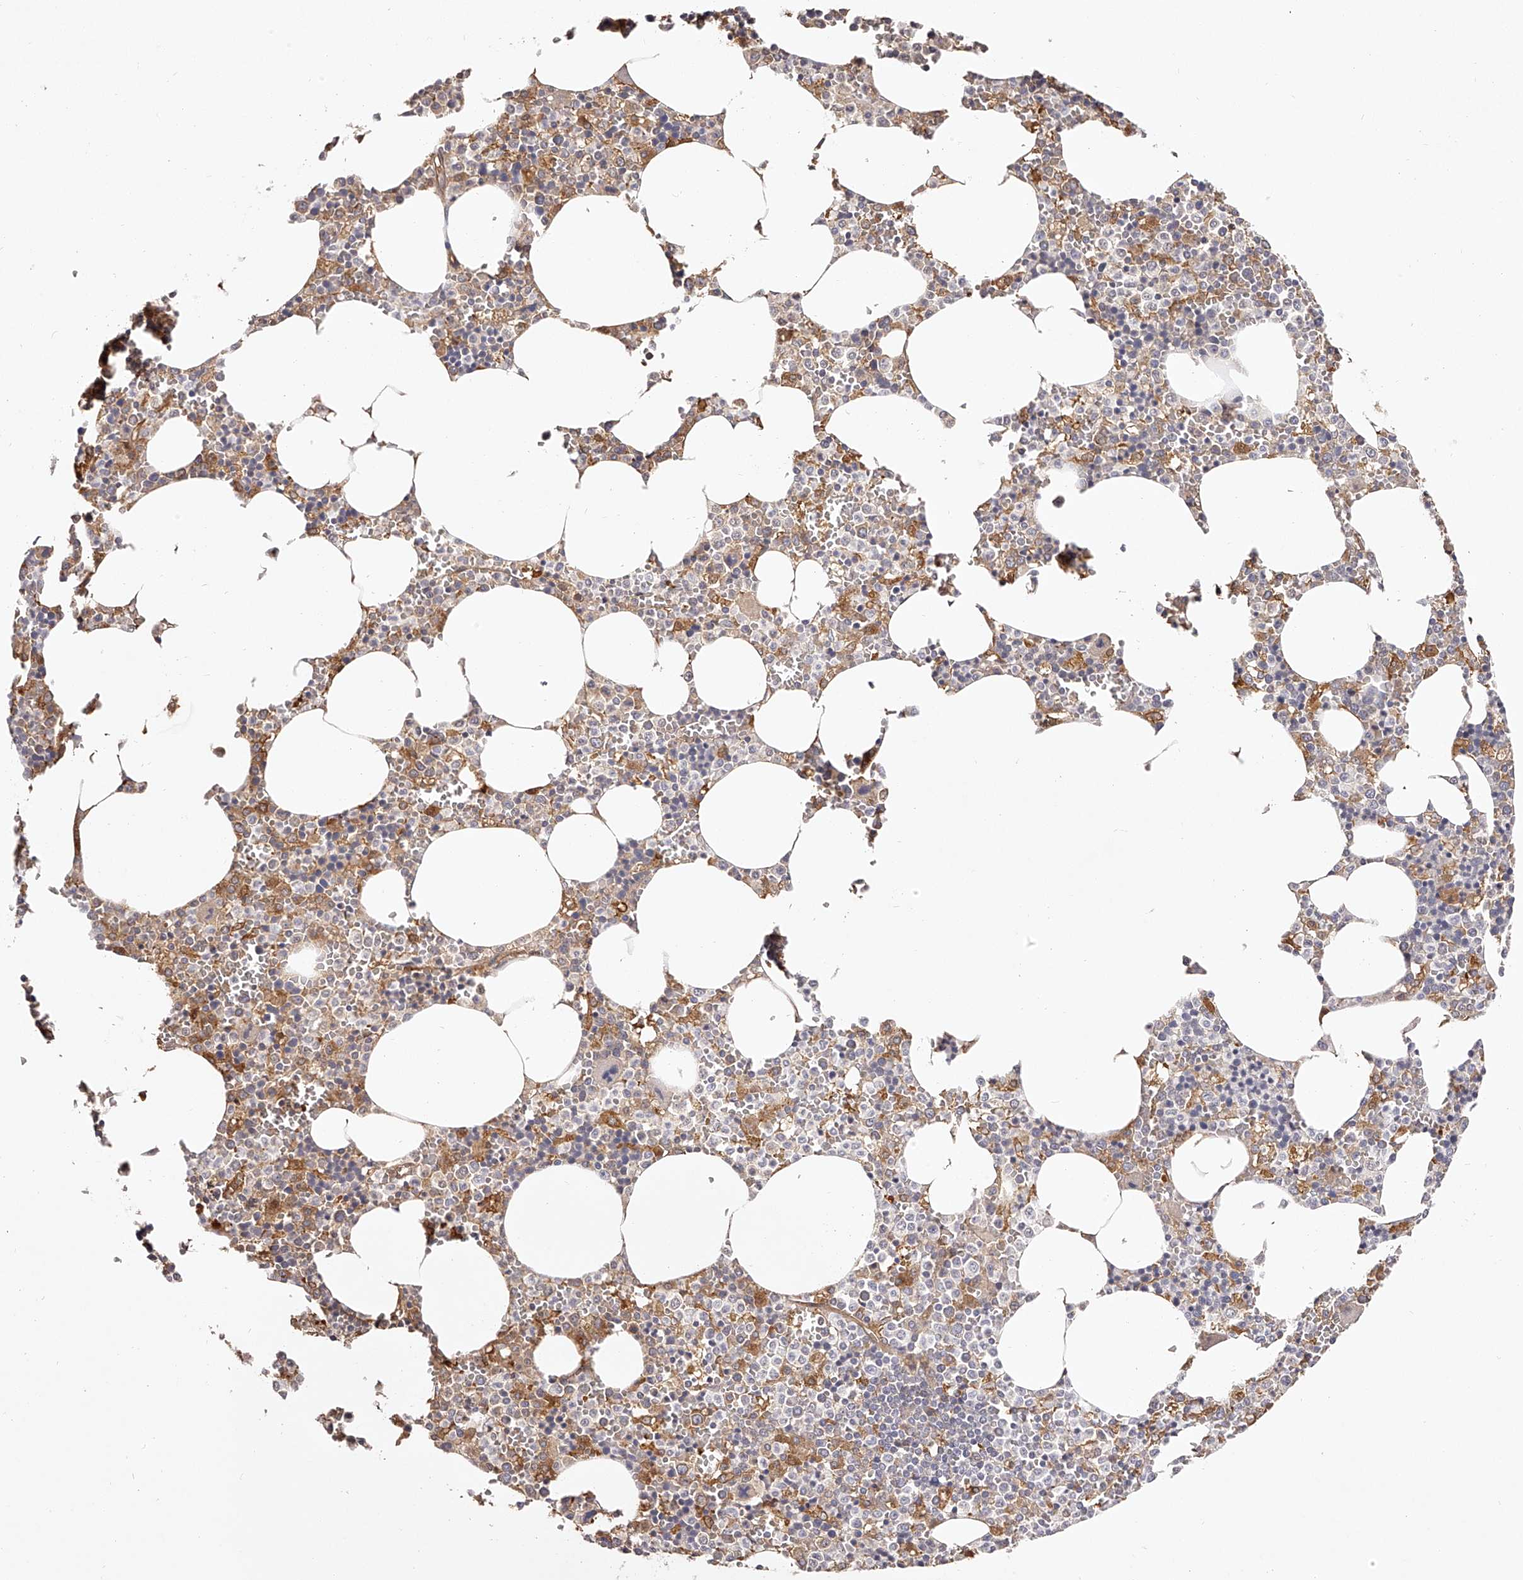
{"staining": {"intensity": "moderate", "quantity": "<25%", "location": "cytoplasmic/membranous"}, "tissue": "bone marrow", "cell_type": "Hematopoietic cells", "image_type": "normal", "snomed": [{"axis": "morphology", "description": "Normal tissue, NOS"}, {"axis": "topography", "description": "Bone marrow"}], "caption": "This is a micrograph of immunohistochemistry (IHC) staining of normal bone marrow, which shows moderate expression in the cytoplasmic/membranous of hematopoietic cells.", "gene": "LAP3", "patient": {"sex": "male", "age": 70}}